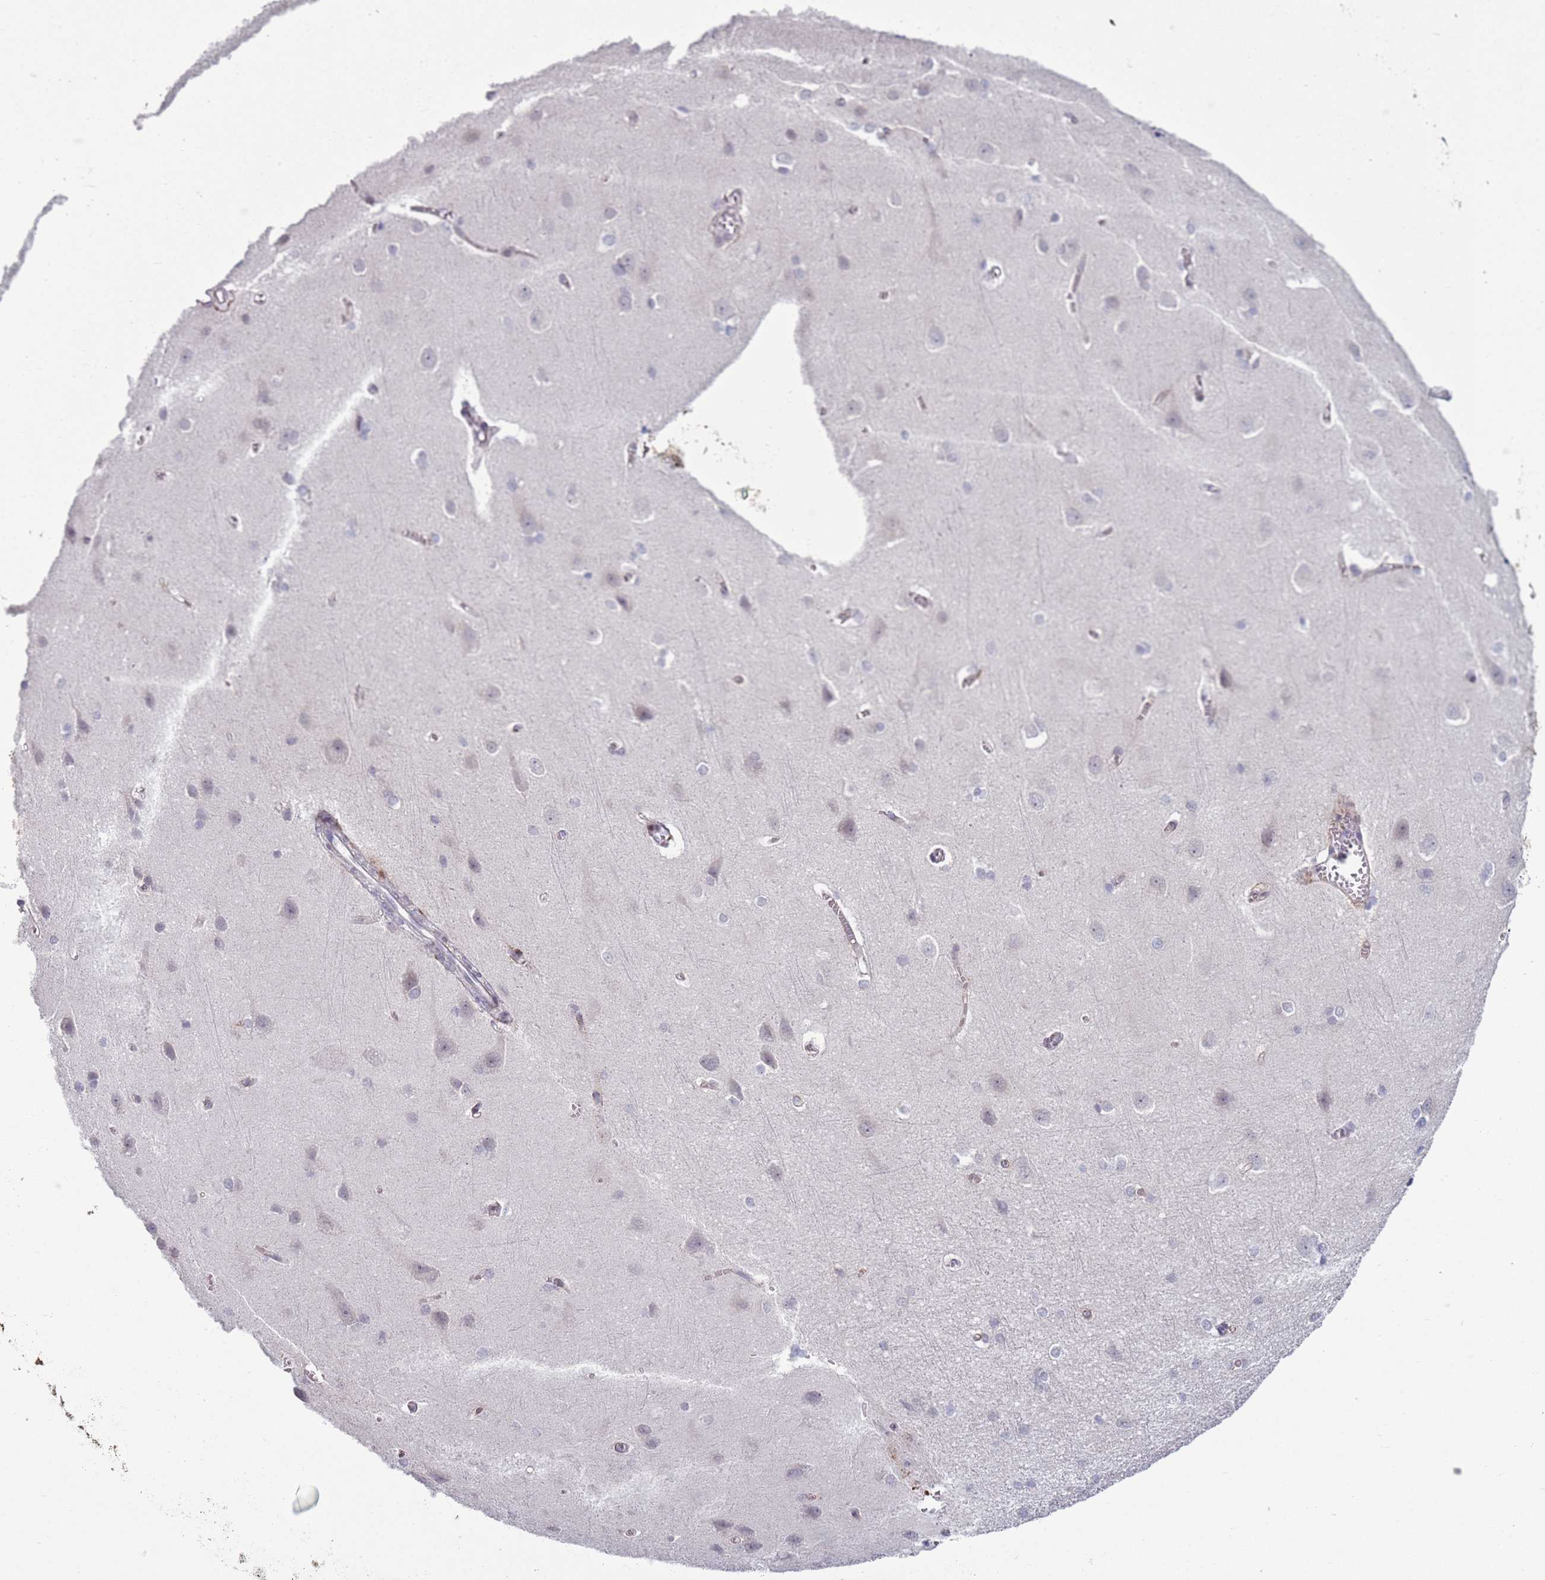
{"staining": {"intensity": "negative", "quantity": "none", "location": "none"}, "tissue": "cerebral cortex", "cell_type": "Endothelial cells", "image_type": "normal", "snomed": [{"axis": "morphology", "description": "Normal tissue, NOS"}, {"axis": "topography", "description": "Cerebral cortex"}], "caption": "A micrograph of cerebral cortex stained for a protein exhibits no brown staining in endothelial cells. Brightfield microscopy of immunohistochemistry (IHC) stained with DAB (3,3'-diaminobenzidine) (brown) and hematoxylin (blue), captured at high magnification.", "gene": "ZKSCAN2", "patient": {"sex": "male", "age": 37}}